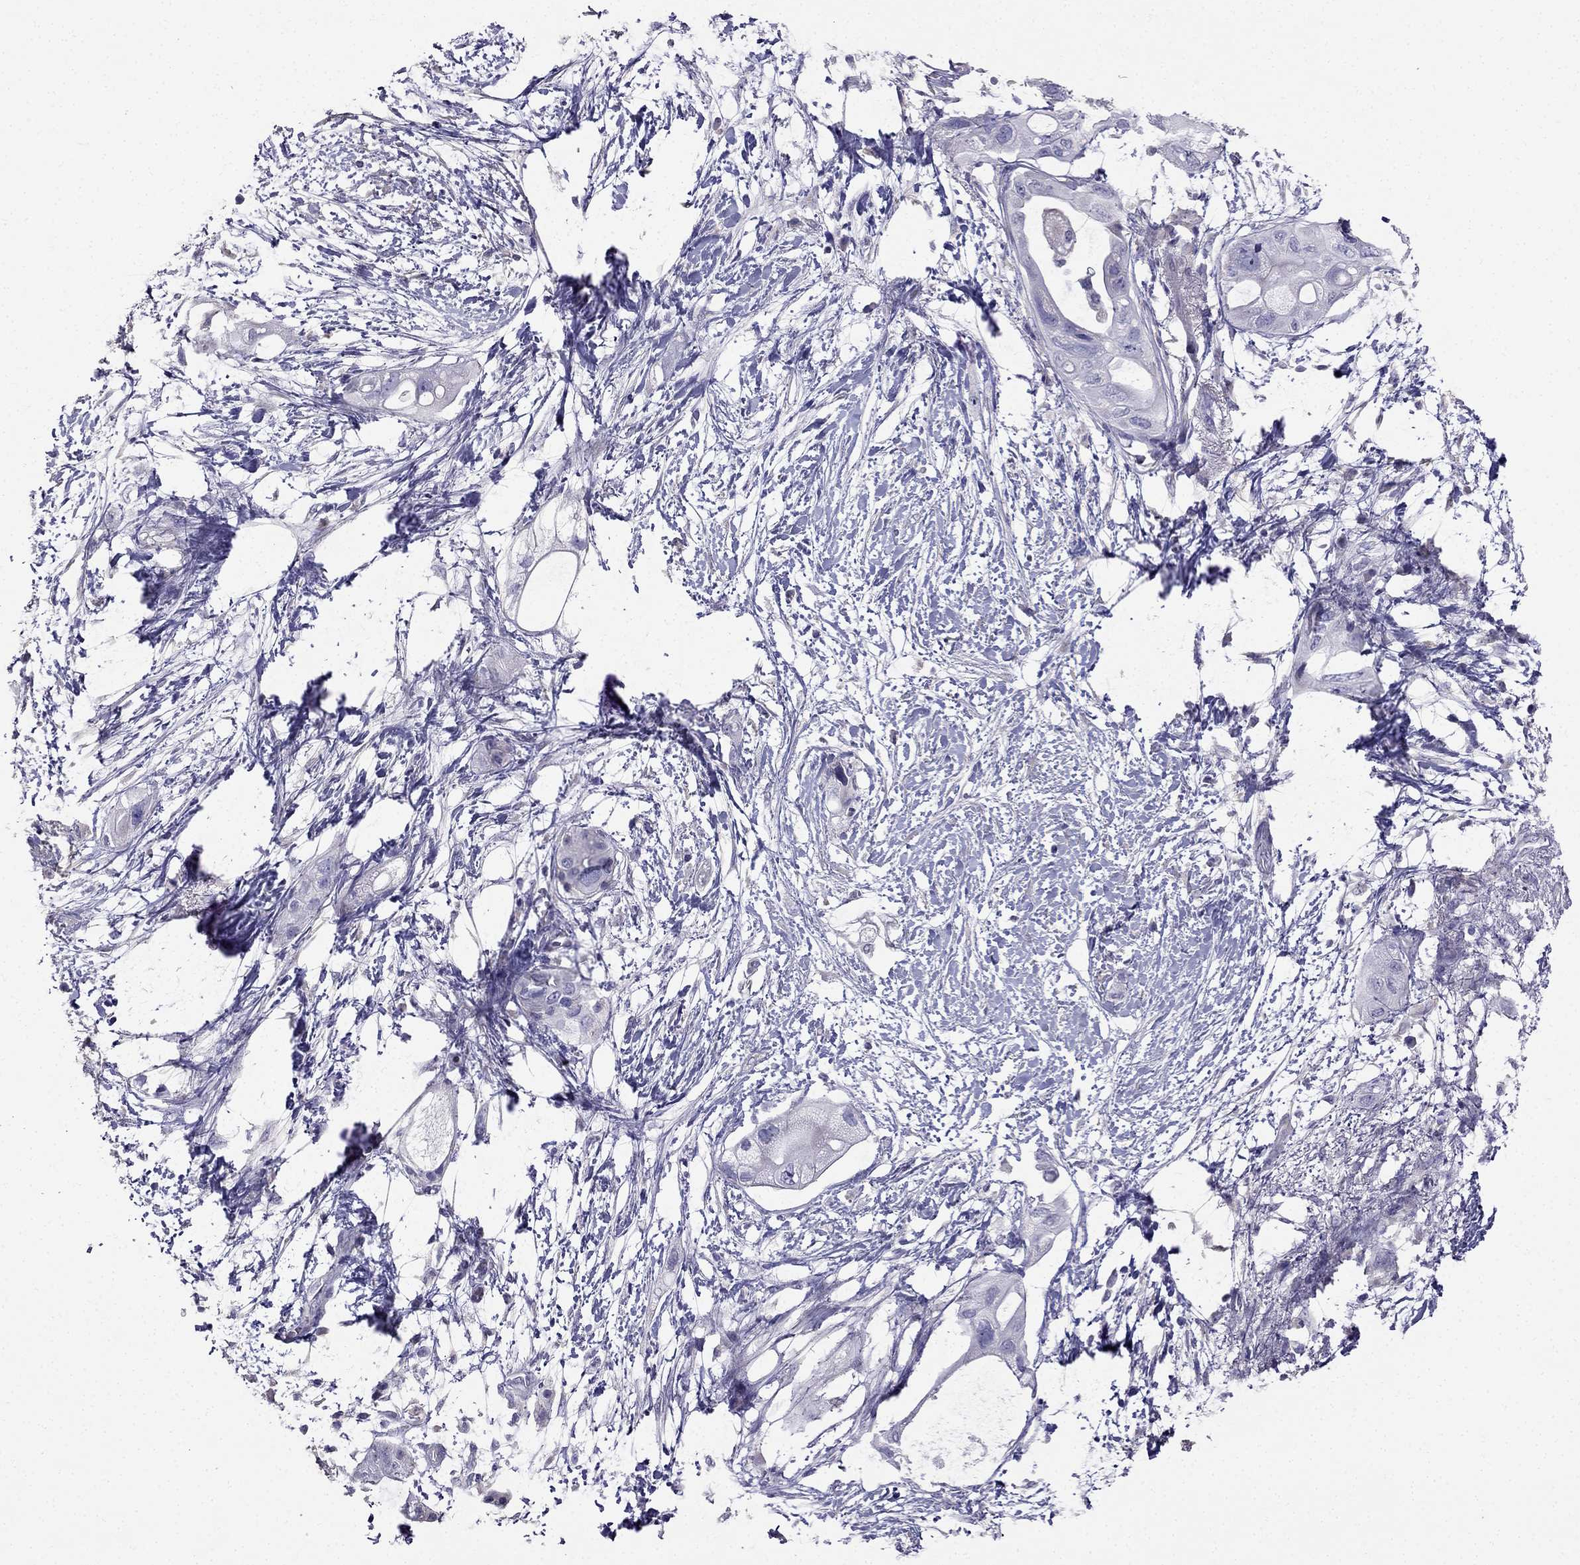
{"staining": {"intensity": "negative", "quantity": "none", "location": "none"}, "tissue": "pancreatic cancer", "cell_type": "Tumor cells", "image_type": "cancer", "snomed": [{"axis": "morphology", "description": "Adenocarcinoma, NOS"}, {"axis": "topography", "description": "Pancreas"}], "caption": "DAB immunohistochemical staining of human pancreatic adenocarcinoma exhibits no significant positivity in tumor cells.", "gene": "AS3MT", "patient": {"sex": "female", "age": 72}}